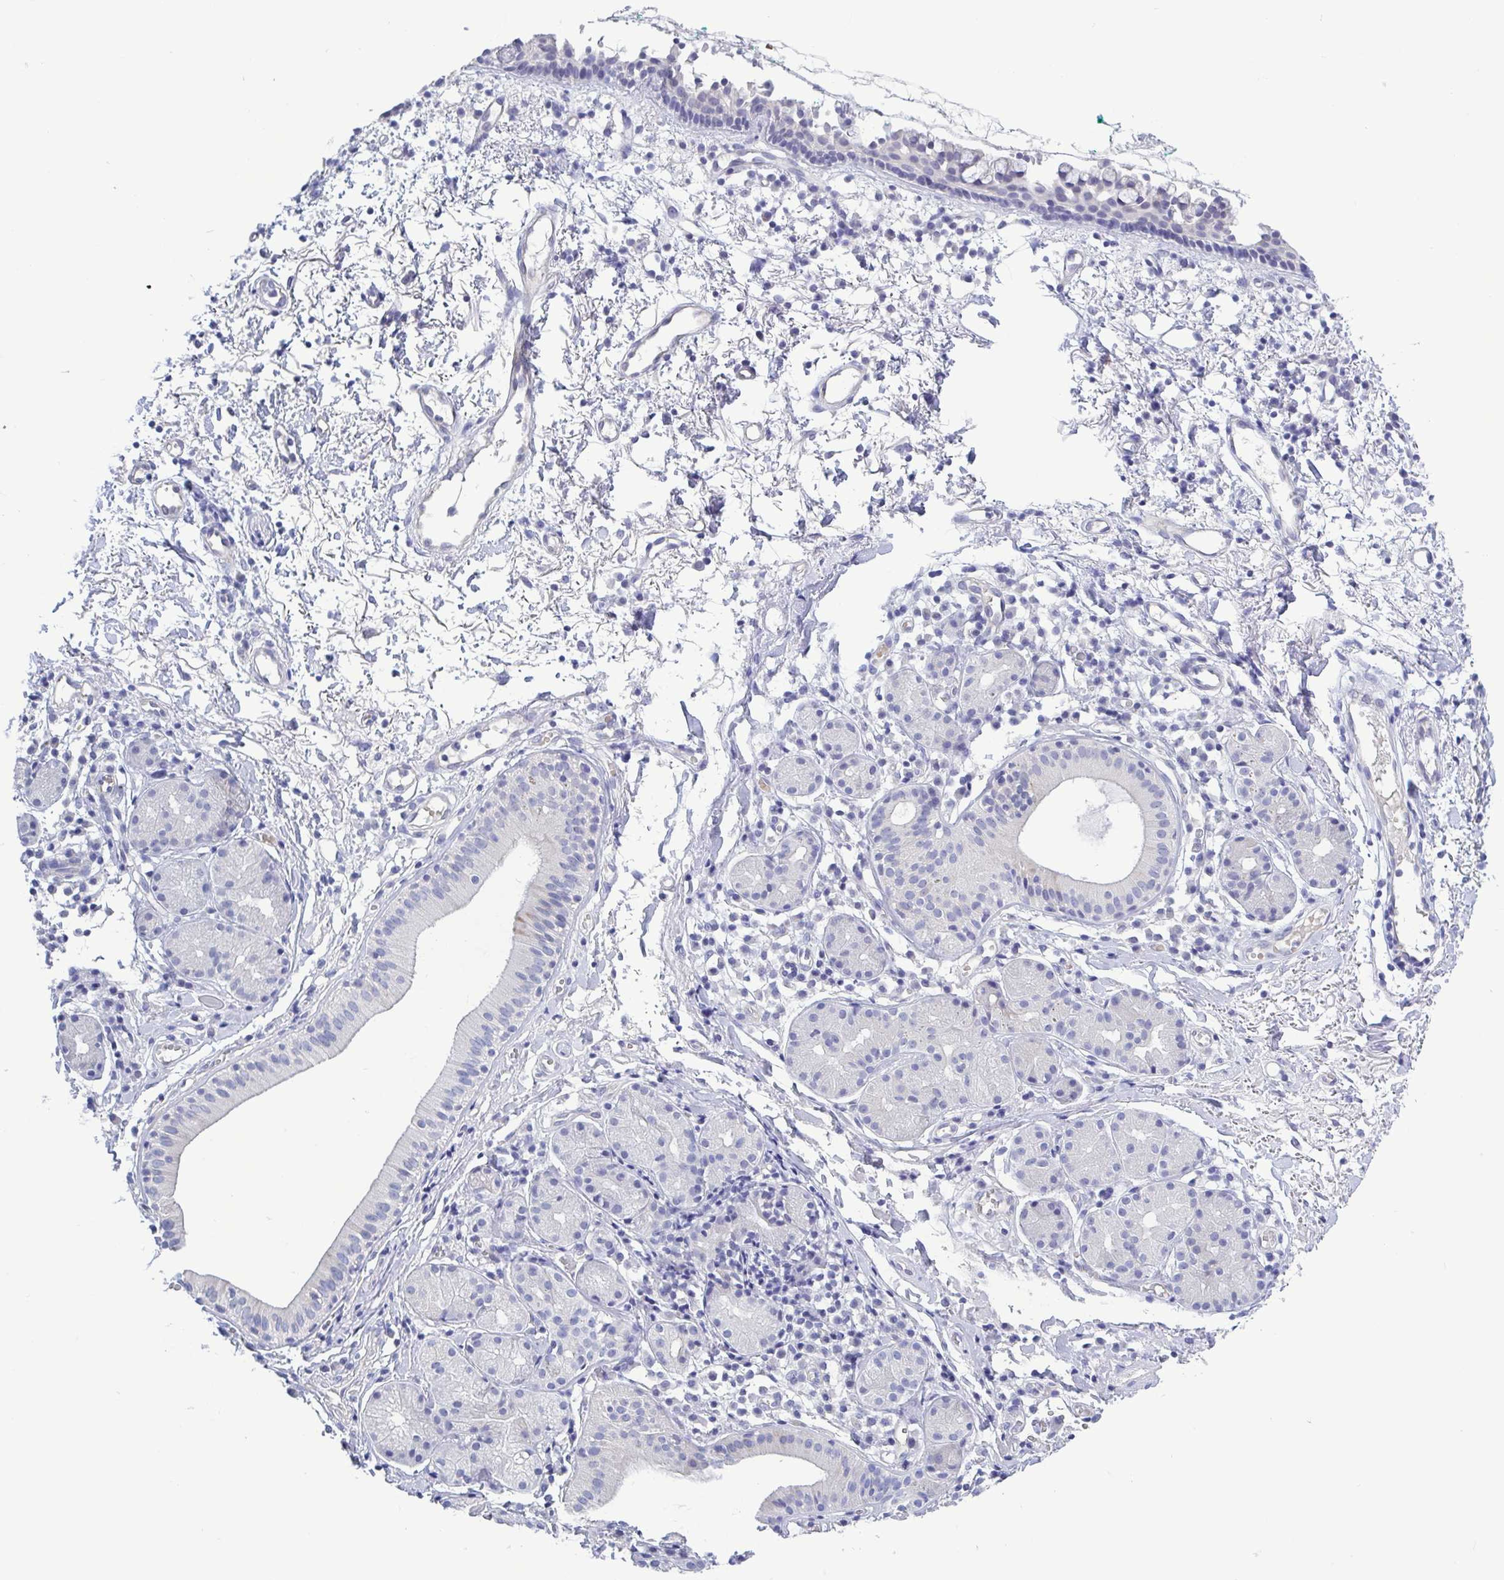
{"staining": {"intensity": "weak", "quantity": "25%-75%", "location": "cytoplasmic/membranous"}, "tissue": "nasopharynx", "cell_type": "Respiratory epithelial cells", "image_type": "normal", "snomed": [{"axis": "morphology", "description": "Normal tissue, NOS"}, {"axis": "morphology", "description": "Basal cell carcinoma"}, {"axis": "topography", "description": "Cartilage tissue"}, {"axis": "topography", "description": "Nasopharynx"}, {"axis": "topography", "description": "Oral tissue"}], "caption": "Immunohistochemical staining of unremarkable nasopharynx shows low levels of weak cytoplasmic/membranous staining in approximately 25%-75% of respiratory epithelial cells. The staining is performed using DAB (3,3'-diaminobenzidine) brown chromogen to label protein expression. The nuclei are counter-stained blue using hematoxylin.", "gene": "TEX12", "patient": {"sex": "female", "age": 77}}